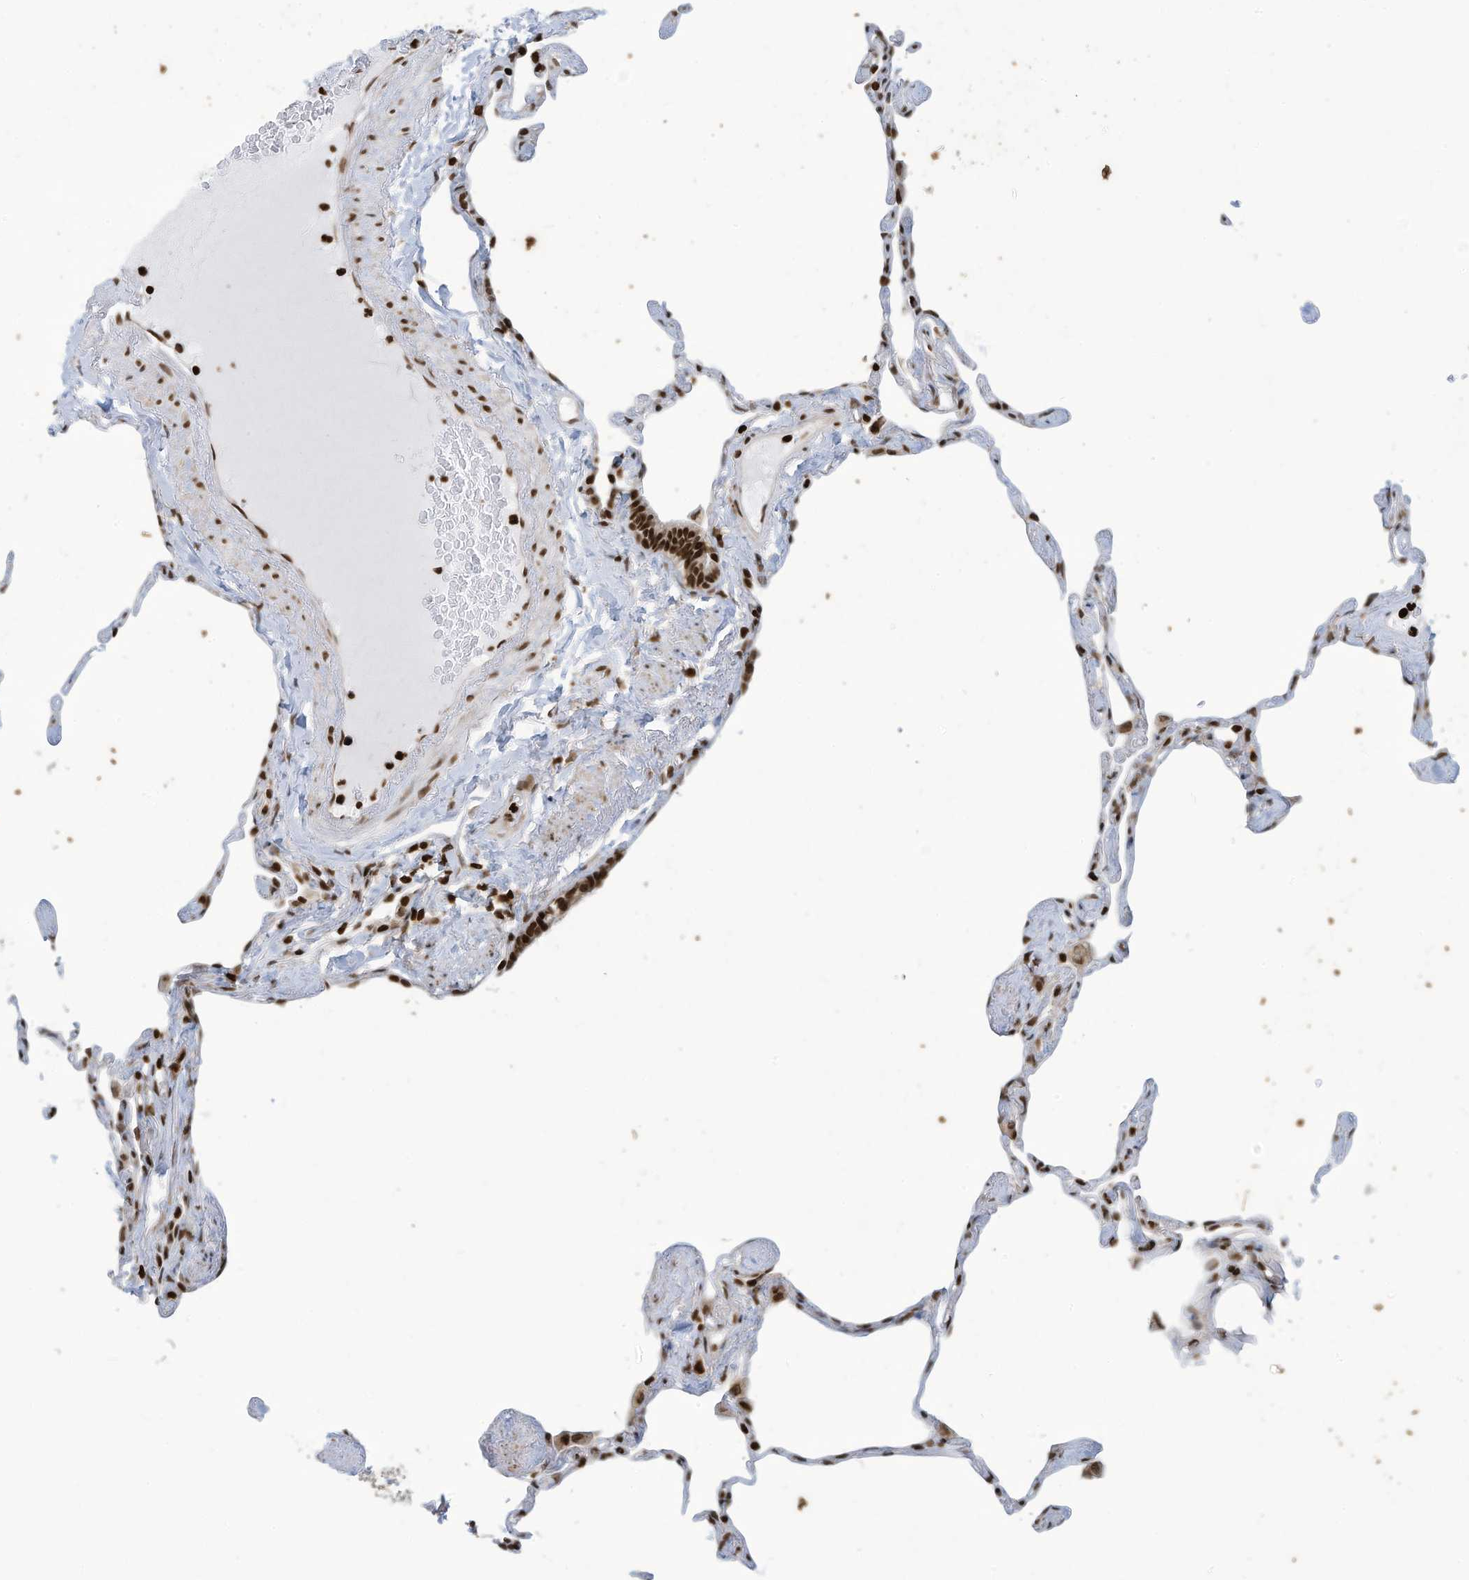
{"staining": {"intensity": "moderate", "quantity": ">75%", "location": "nuclear"}, "tissue": "lung", "cell_type": "Alveolar cells", "image_type": "normal", "snomed": [{"axis": "morphology", "description": "Normal tissue, NOS"}, {"axis": "topography", "description": "Lung"}], "caption": "Protein analysis of unremarkable lung displays moderate nuclear expression in about >75% of alveolar cells. (DAB = brown stain, brightfield microscopy at high magnification).", "gene": "ADI1", "patient": {"sex": "male", "age": 65}}